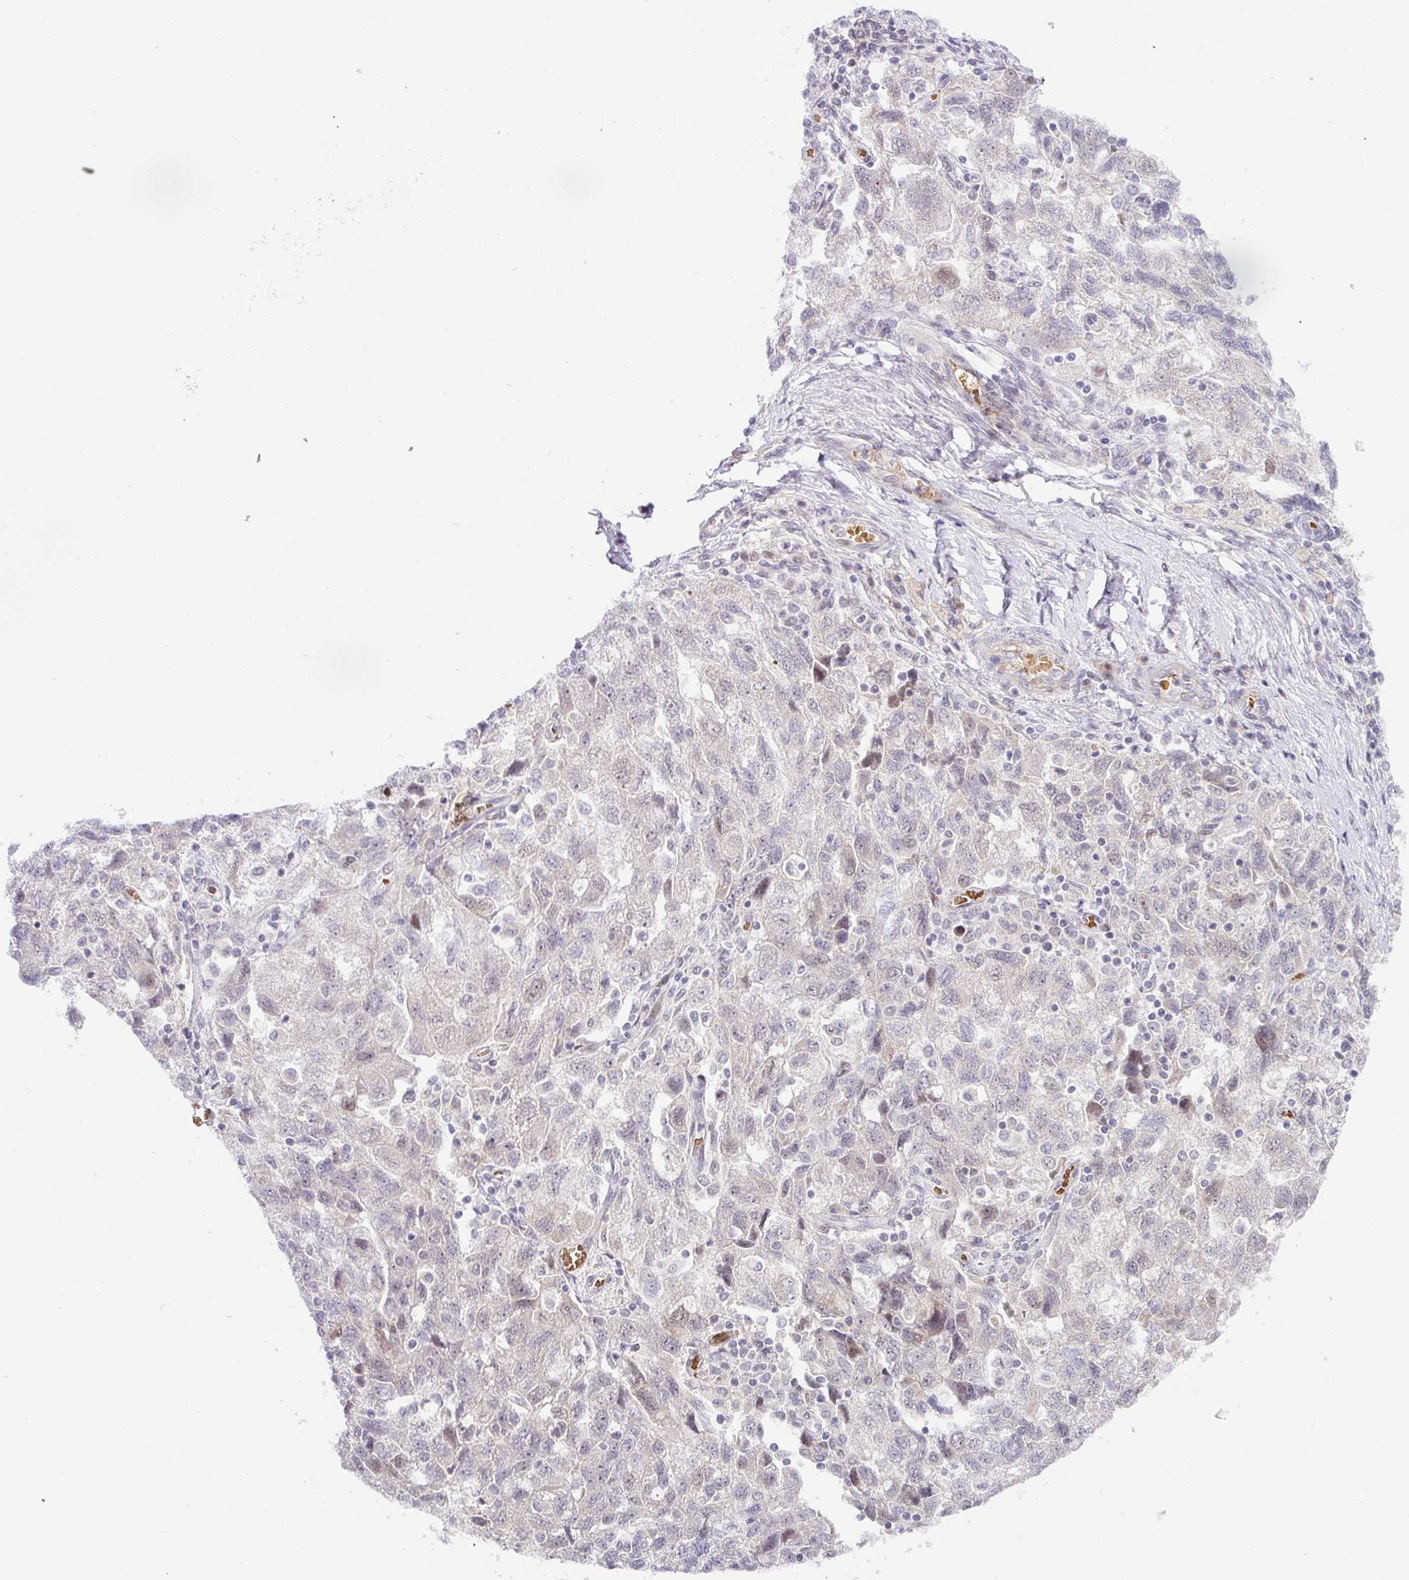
{"staining": {"intensity": "weak", "quantity": "<25%", "location": "nuclear"}, "tissue": "ovarian cancer", "cell_type": "Tumor cells", "image_type": "cancer", "snomed": [{"axis": "morphology", "description": "Carcinoma, NOS"}, {"axis": "morphology", "description": "Cystadenocarcinoma, serous, NOS"}, {"axis": "topography", "description": "Ovary"}], "caption": "Ovarian cancer (serous cystadenocarcinoma) was stained to show a protein in brown. There is no significant expression in tumor cells.", "gene": "PARP2", "patient": {"sex": "female", "age": 69}}